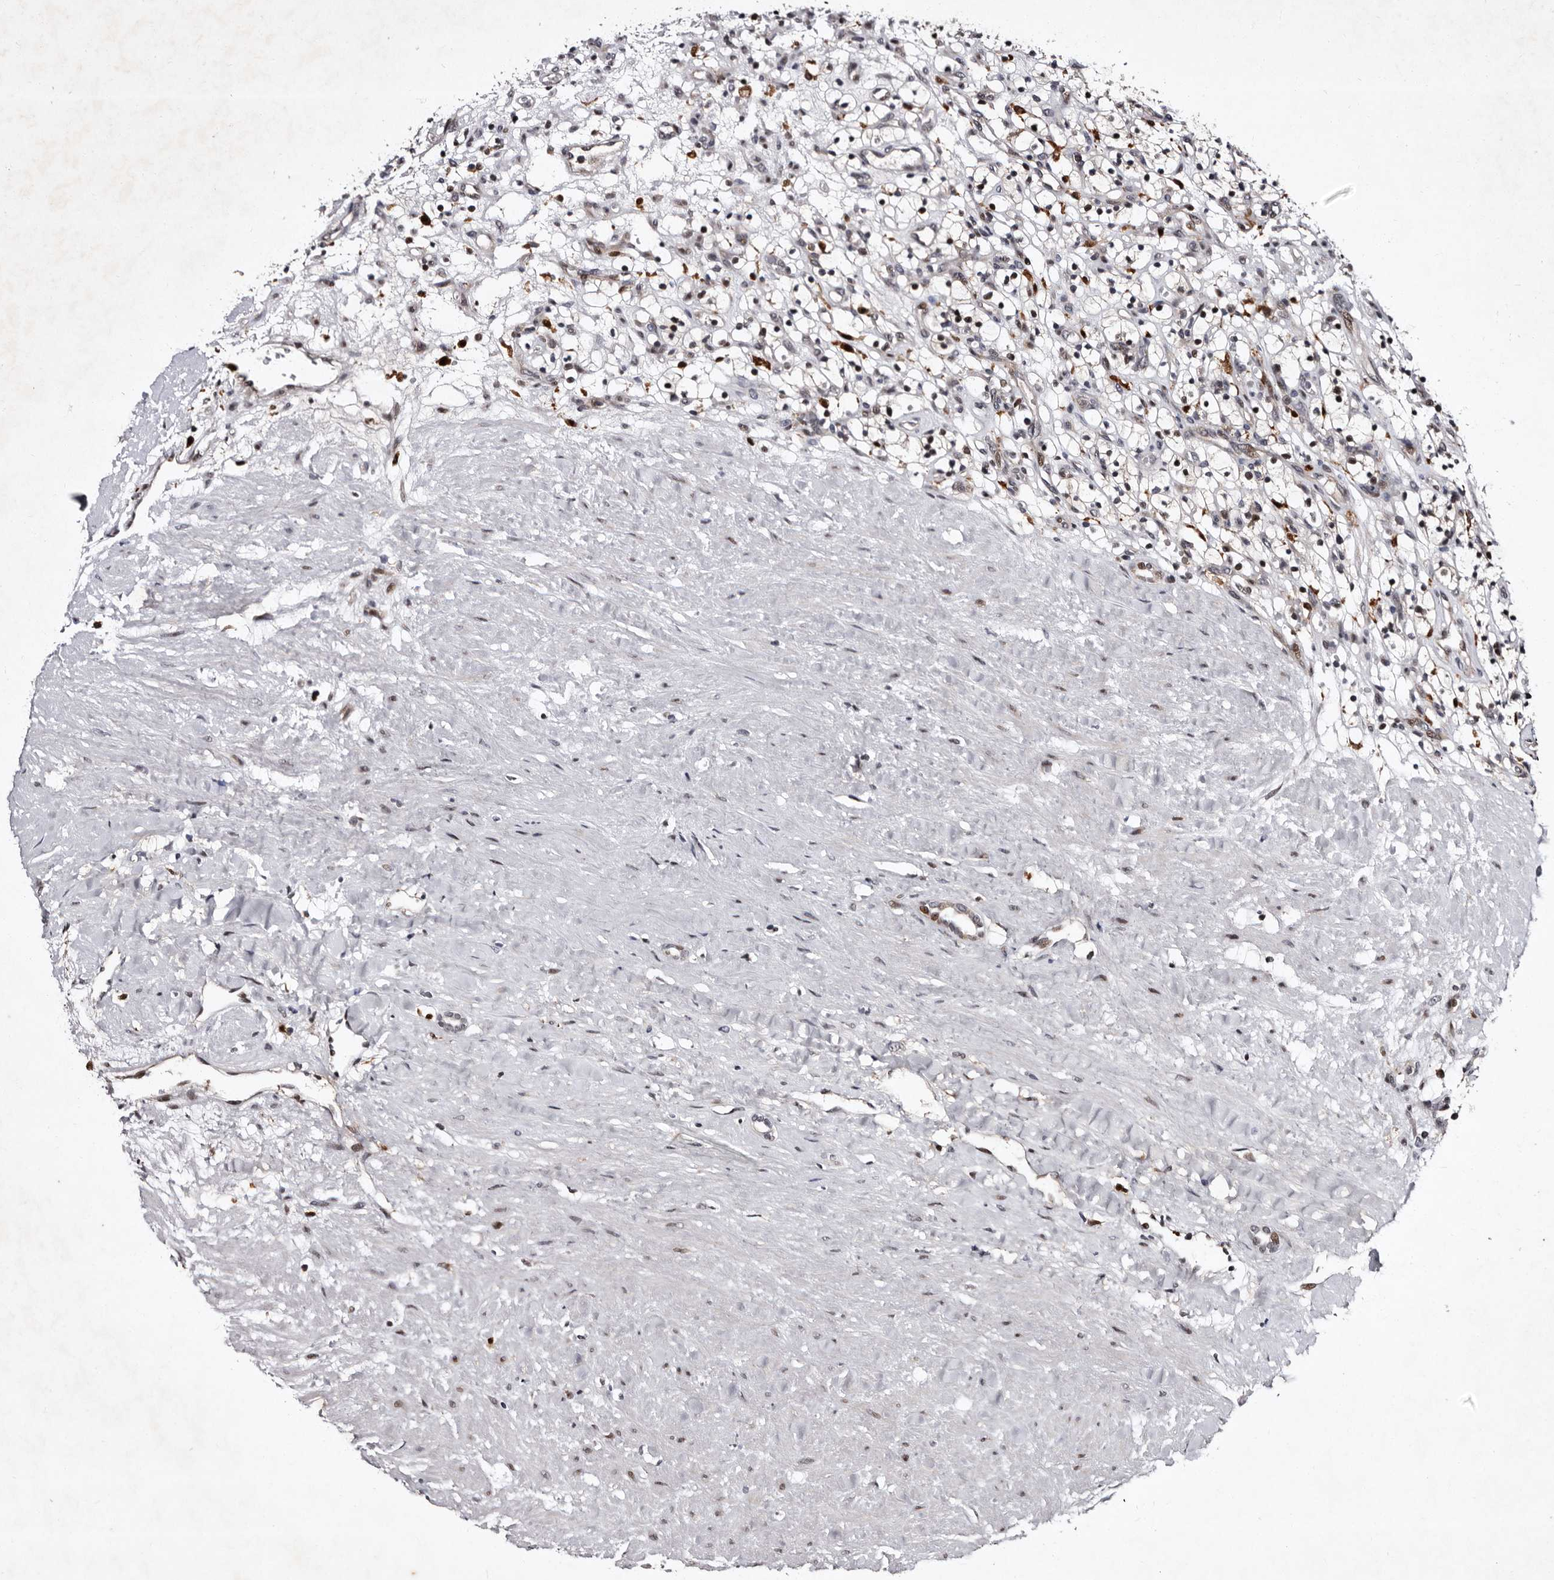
{"staining": {"intensity": "negative", "quantity": "none", "location": "none"}, "tissue": "renal cancer", "cell_type": "Tumor cells", "image_type": "cancer", "snomed": [{"axis": "morphology", "description": "Adenocarcinoma, NOS"}, {"axis": "topography", "description": "Kidney"}], "caption": "Protein analysis of renal cancer displays no significant staining in tumor cells.", "gene": "TNKS", "patient": {"sex": "female", "age": 57}}